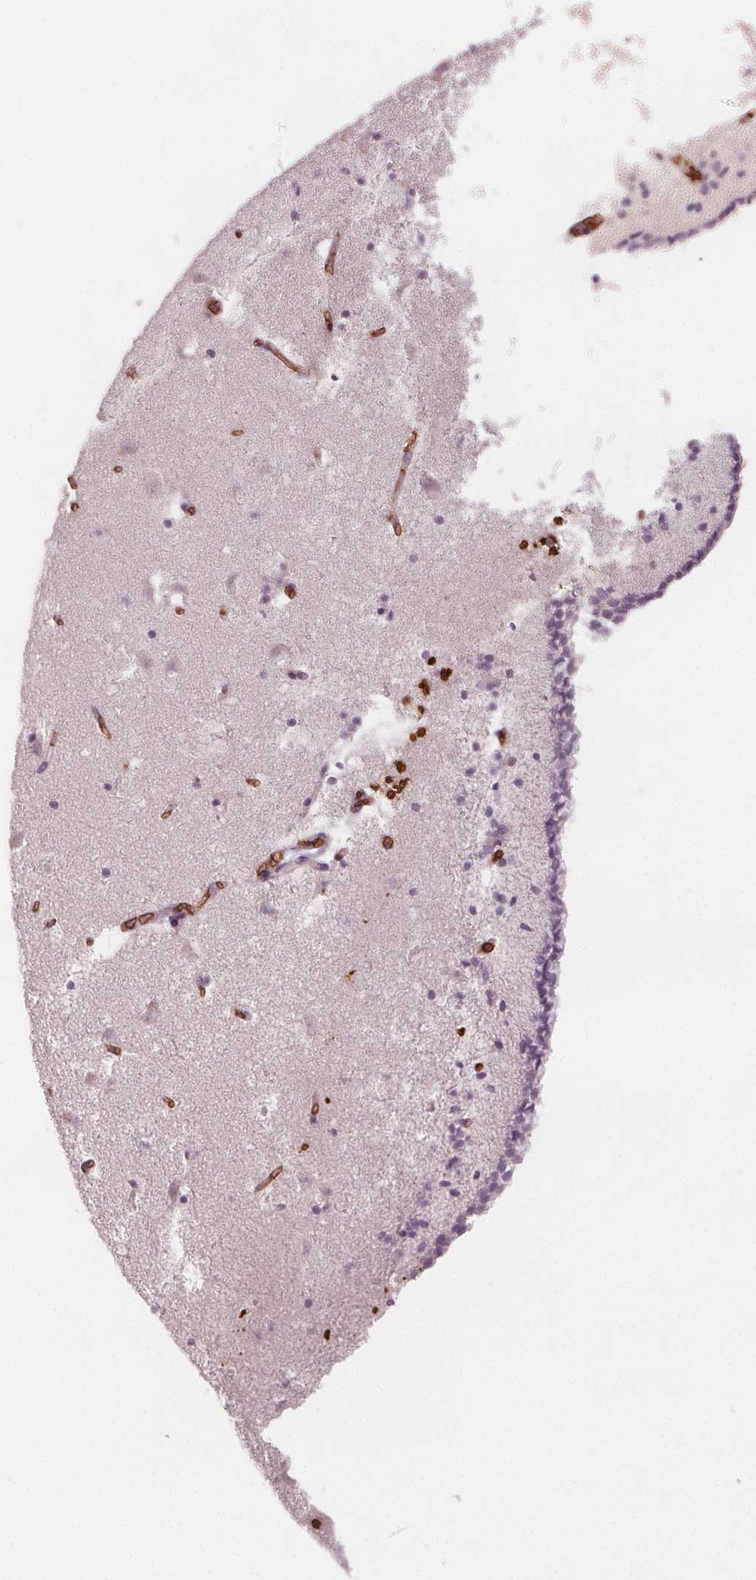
{"staining": {"intensity": "negative", "quantity": "none", "location": "none"}, "tissue": "caudate", "cell_type": "Glial cells", "image_type": "normal", "snomed": [{"axis": "morphology", "description": "Normal tissue, NOS"}, {"axis": "topography", "description": "Lateral ventricle wall"}], "caption": "Immunohistochemical staining of normal caudate exhibits no significant positivity in glial cells.", "gene": "SLC4A1", "patient": {"sex": "female", "age": 42}}